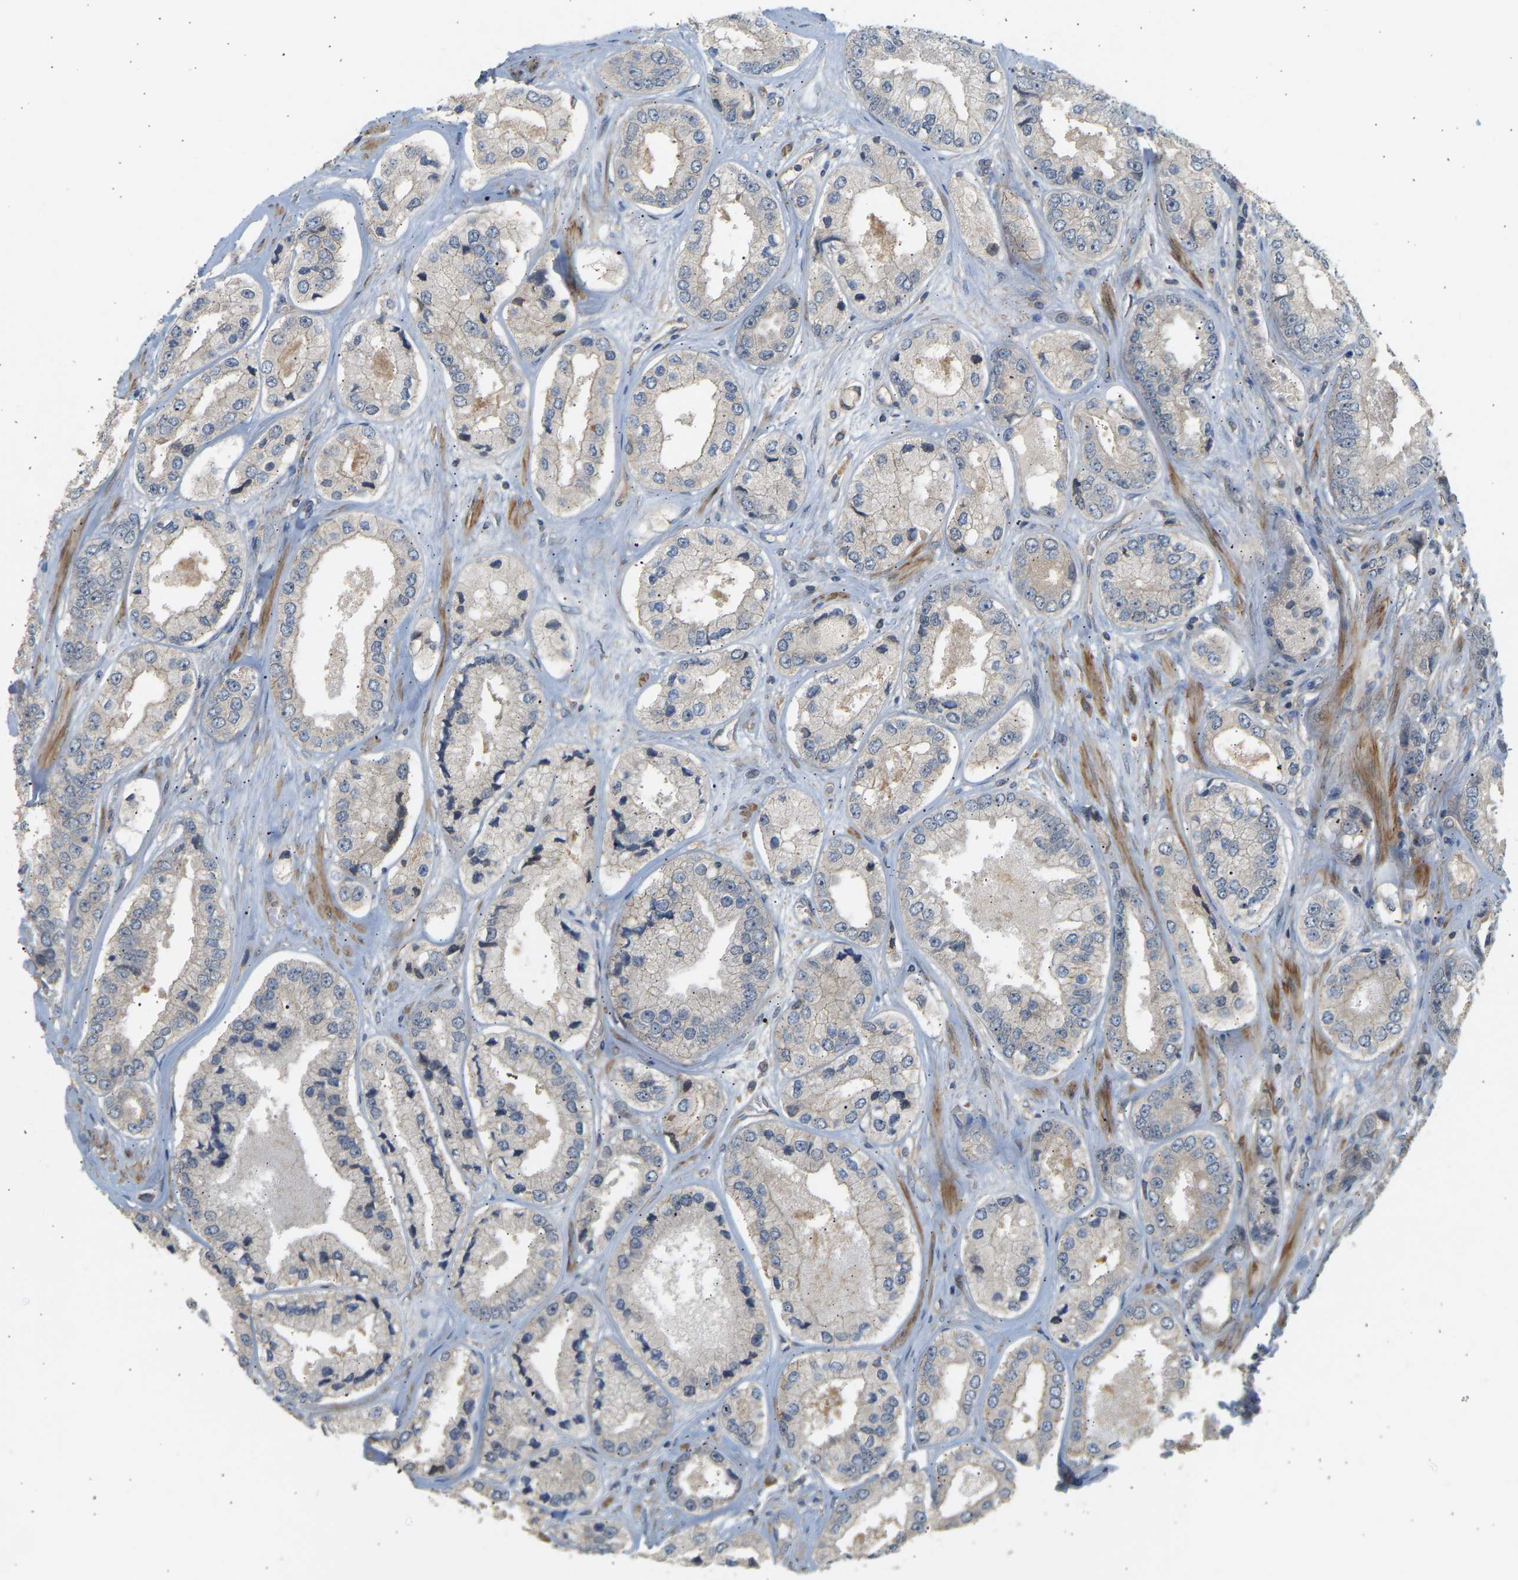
{"staining": {"intensity": "negative", "quantity": "none", "location": "none"}, "tissue": "prostate cancer", "cell_type": "Tumor cells", "image_type": "cancer", "snomed": [{"axis": "morphology", "description": "Adenocarcinoma, High grade"}, {"axis": "topography", "description": "Prostate"}], "caption": "Immunohistochemistry histopathology image of neoplastic tissue: prostate cancer stained with DAB exhibits no significant protein staining in tumor cells.", "gene": "RGL1", "patient": {"sex": "male", "age": 61}}